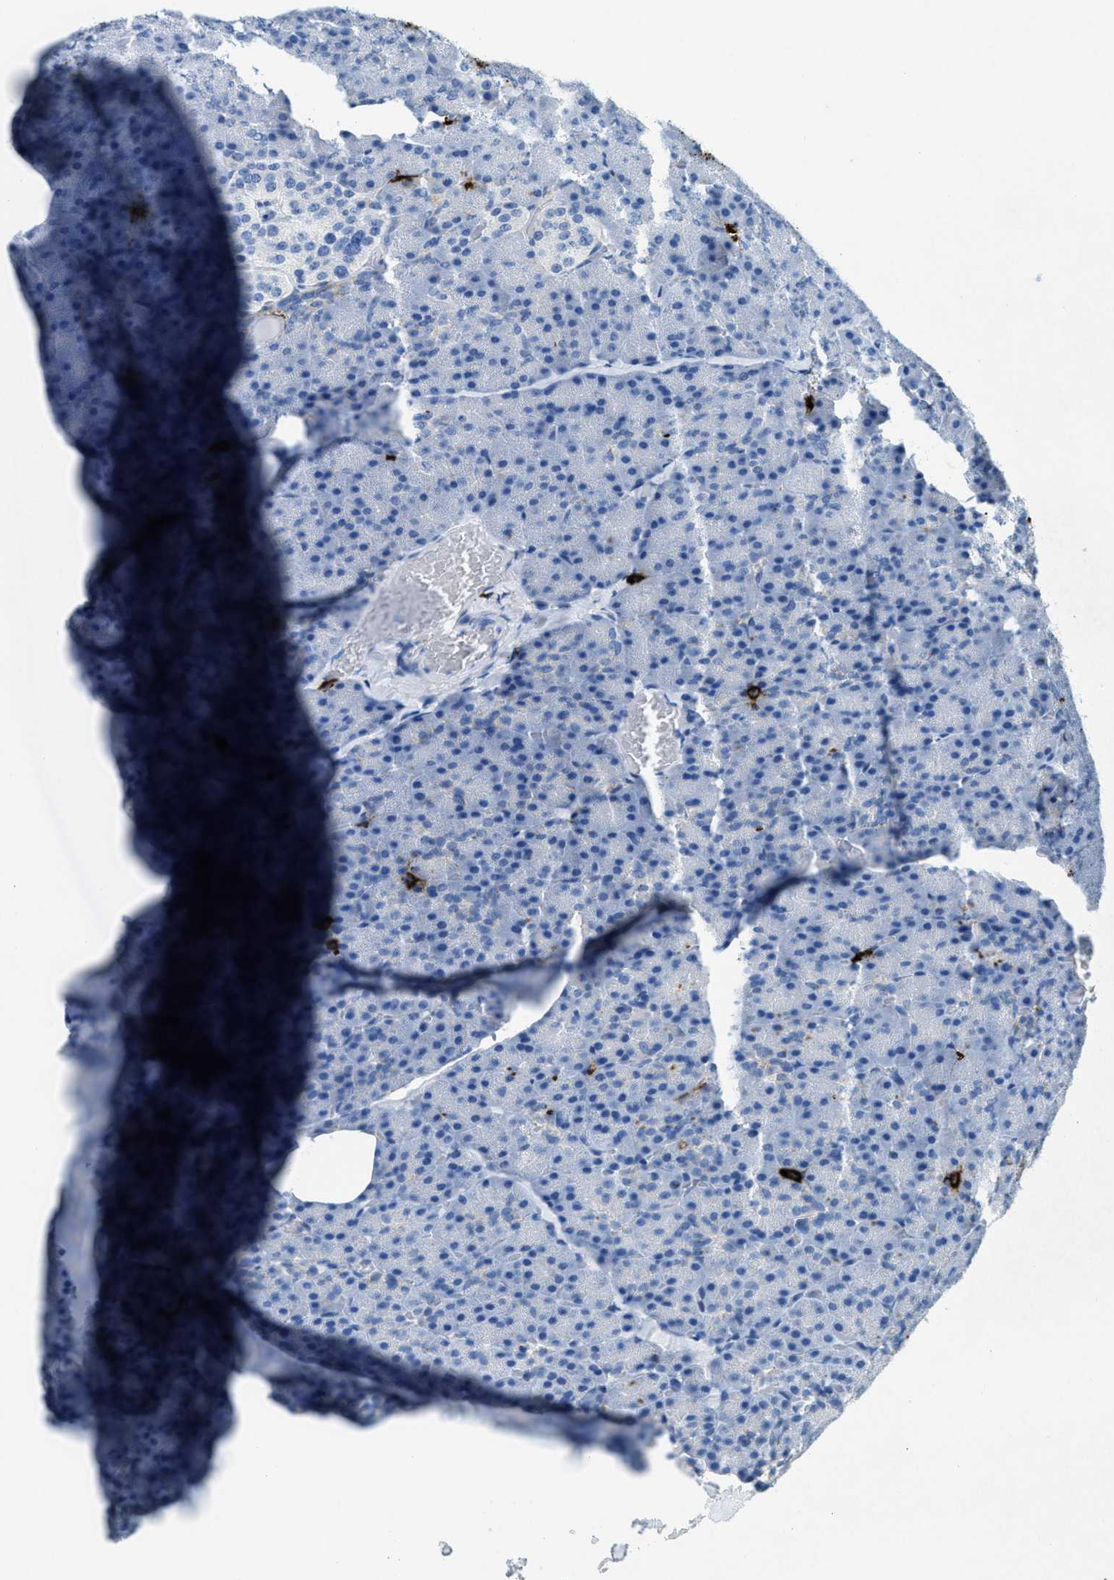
{"staining": {"intensity": "moderate", "quantity": "<25%", "location": "cytoplasmic/membranous"}, "tissue": "pancreas", "cell_type": "Exocrine glandular cells", "image_type": "normal", "snomed": [{"axis": "morphology", "description": "Normal tissue, NOS"}, {"axis": "topography", "description": "Pancreas"}], "caption": "Protein staining demonstrates moderate cytoplasmic/membranous positivity in approximately <25% of exocrine glandular cells in benign pancreas.", "gene": "TPSAB1", "patient": {"sex": "female", "age": 35}}